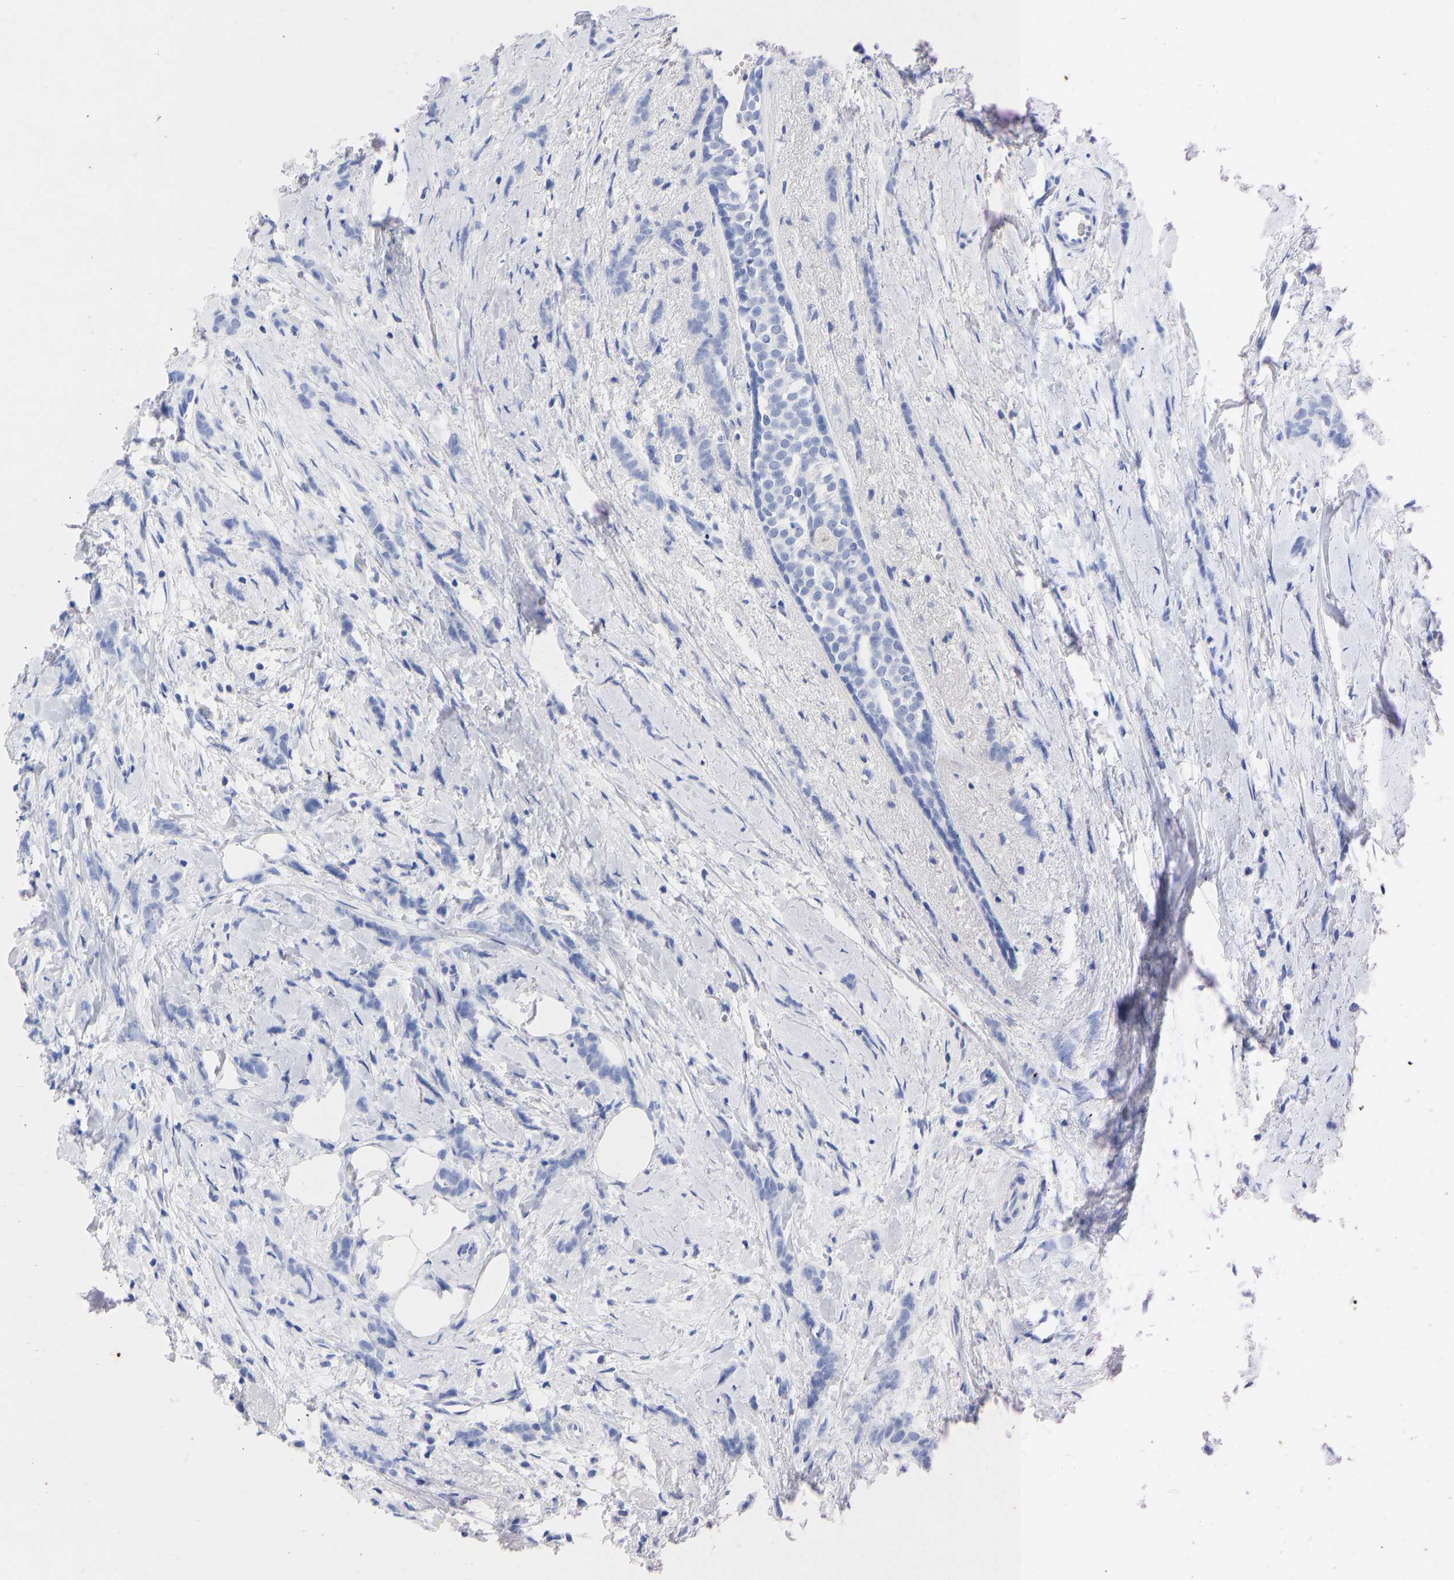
{"staining": {"intensity": "negative", "quantity": "none", "location": "none"}, "tissue": "breast cancer", "cell_type": "Tumor cells", "image_type": "cancer", "snomed": [{"axis": "morphology", "description": "Lobular carcinoma, in situ"}, {"axis": "morphology", "description": "Lobular carcinoma"}, {"axis": "topography", "description": "Breast"}], "caption": "Tumor cells show no significant expression in breast cancer.", "gene": "KRT1", "patient": {"sex": "female", "age": 41}}